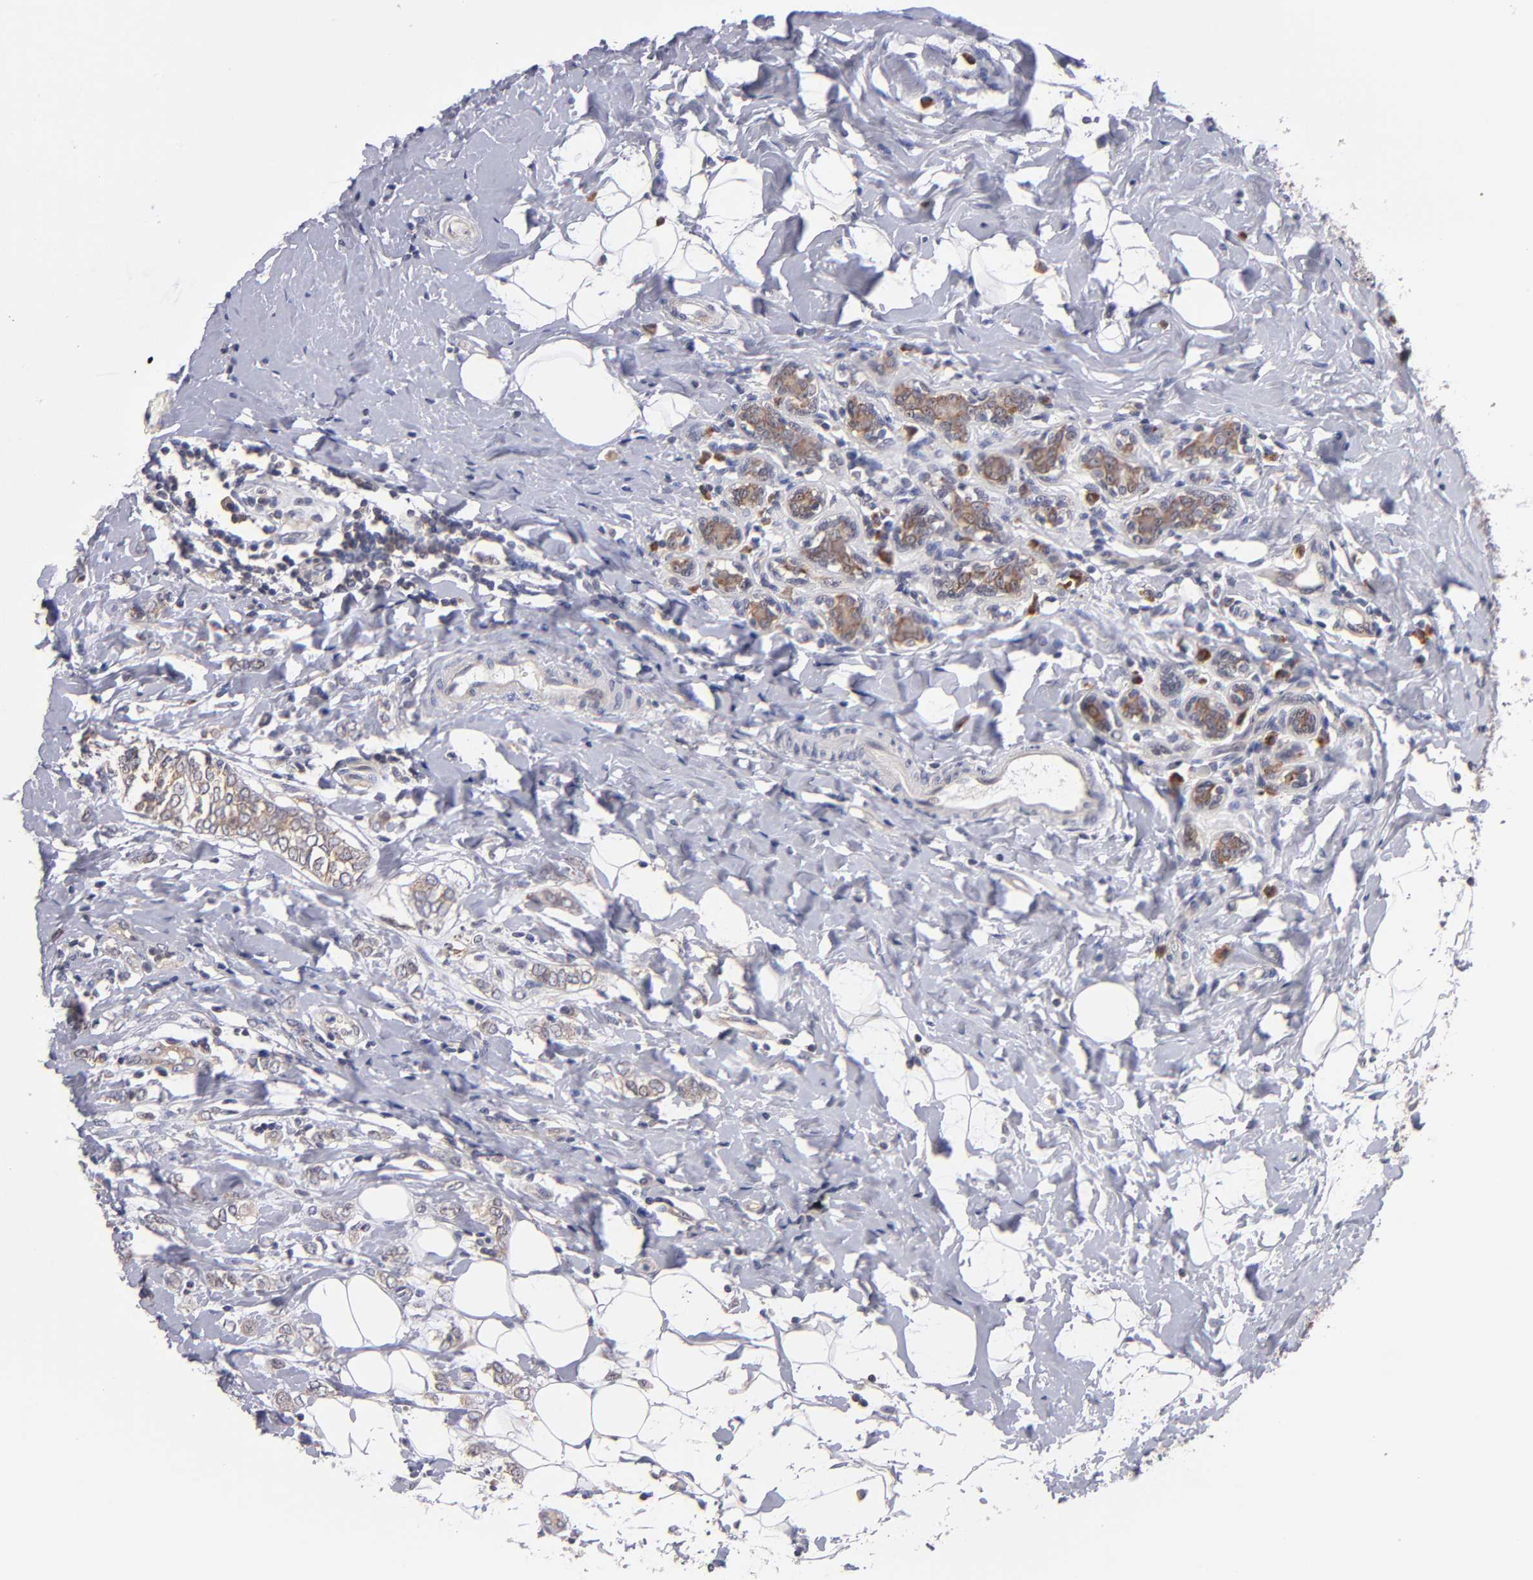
{"staining": {"intensity": "moderate", "quantity": ">75%", "location": "cytoplasmic/membranous"}, "tissue": "breast cancer", "cell_type": "Tumor cells", "image_type": "cancer", "snomed": [{"axis": "morphology", "description": "Normal tissue, NOS"}, {"axis": "morphology", "description": "Lobular carcinoma"}, {"axis": "topography", "description": "Breast"}], "caption": "Breast cancer was stained to show a protein in brown. There is medium levels of moderate cytoplasmic/membranous staining in approximately >75% of tumor cells.", "gene": "EIF3L", "patient": {"sex": "female", "age": 47}}